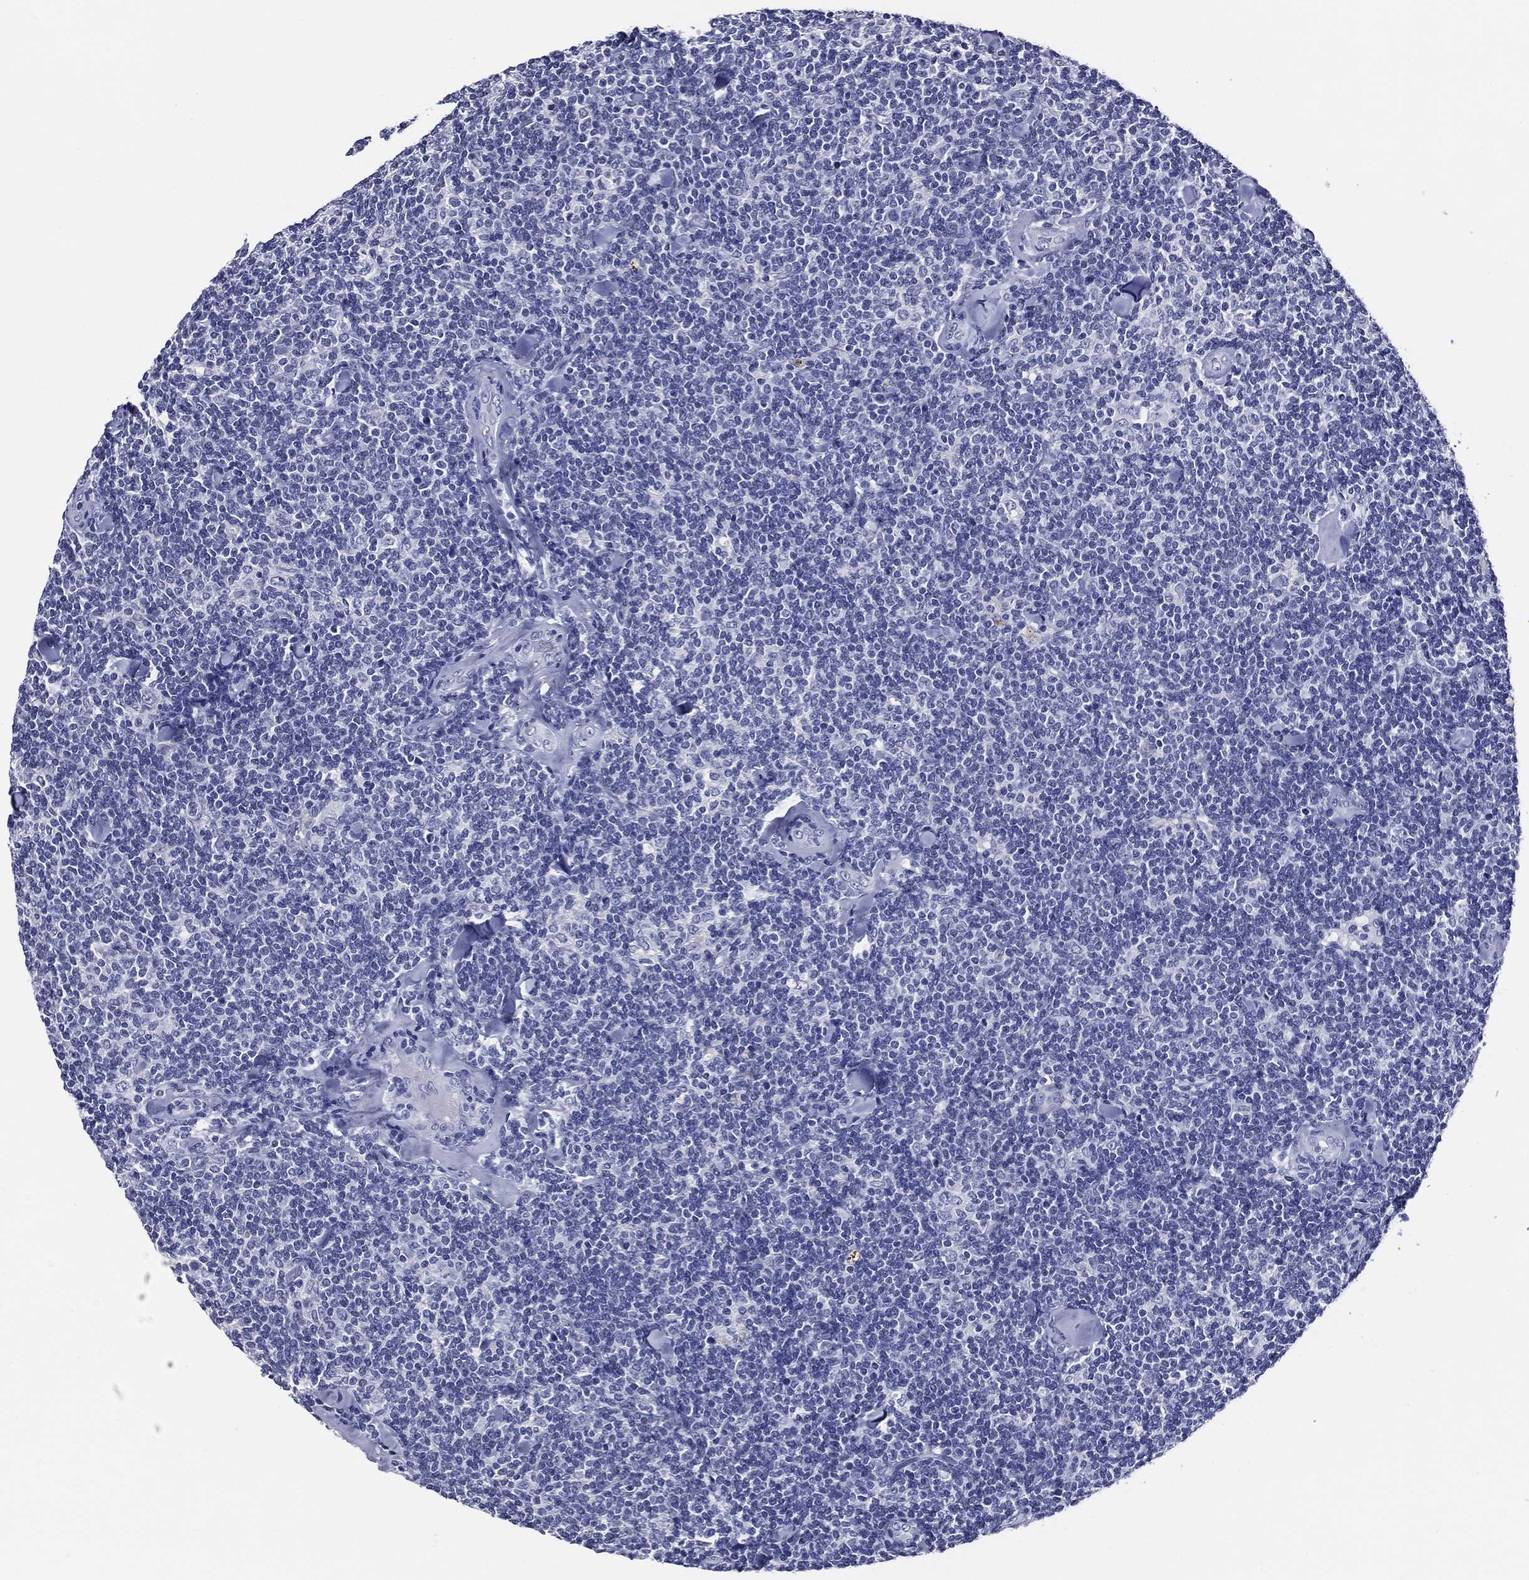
{"staining": {"intensity": "negative", "quantity": "none", "location": "none"}, "tissue": "lymphoma", "cell_type": "Tumor cells", "image_type": "cancer", "snomed": [{"axis": "morphology", "description": "Malignant lymphoma, non-Hodgkin's type, Low grade"}, {"axis": "topography", "description": "Lymph node"}], "caption": "Tumor cells show no significant protein expression in malignant lymphoma, non-Hodgkin's type (low-grade).", "gene": "ACE2", "patient": {"sex": "female", "age": 56}}